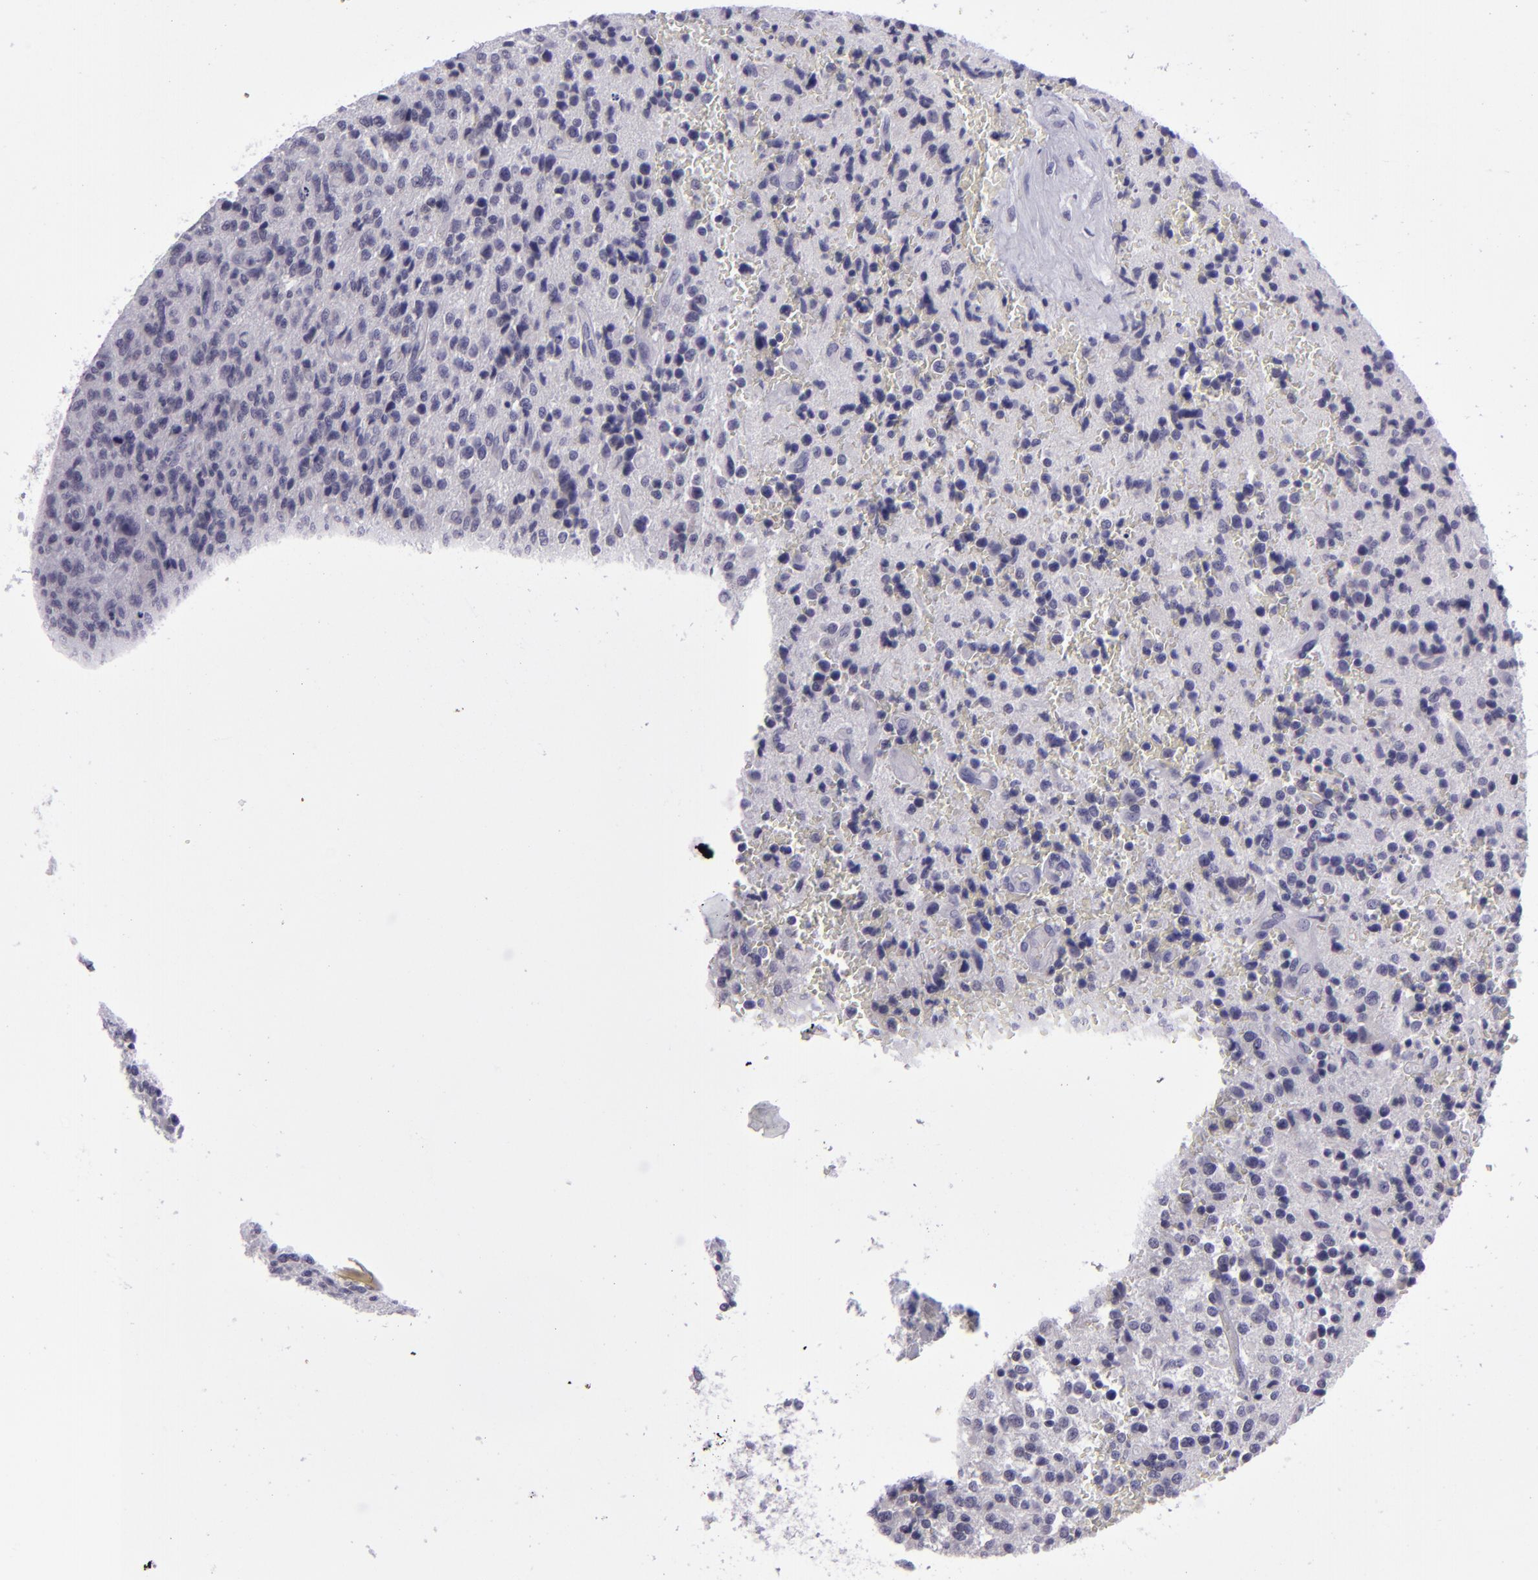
{"staining": {"intensity": "negative", "quantity": "none", "location": "none"}, "tissue": "glioma", "cell_type": "Tumor cells", "image_type": "cancer", "snomed": [{"axis": "morphology", "description": "Glioma, malignant, High grade"}, {"axis": "topography", "description": "Brain"}], "caption": "High magnification brightfield microscopy of malignant glioma (high-grade) stained with DAB (3,3'-diaminobenzidine) (brown) and counterstained with hematoxylin (blue): tumor cells show no significant expression.", "gene": "POU2F2", "patient": {"sex": "male", "age": 36}}